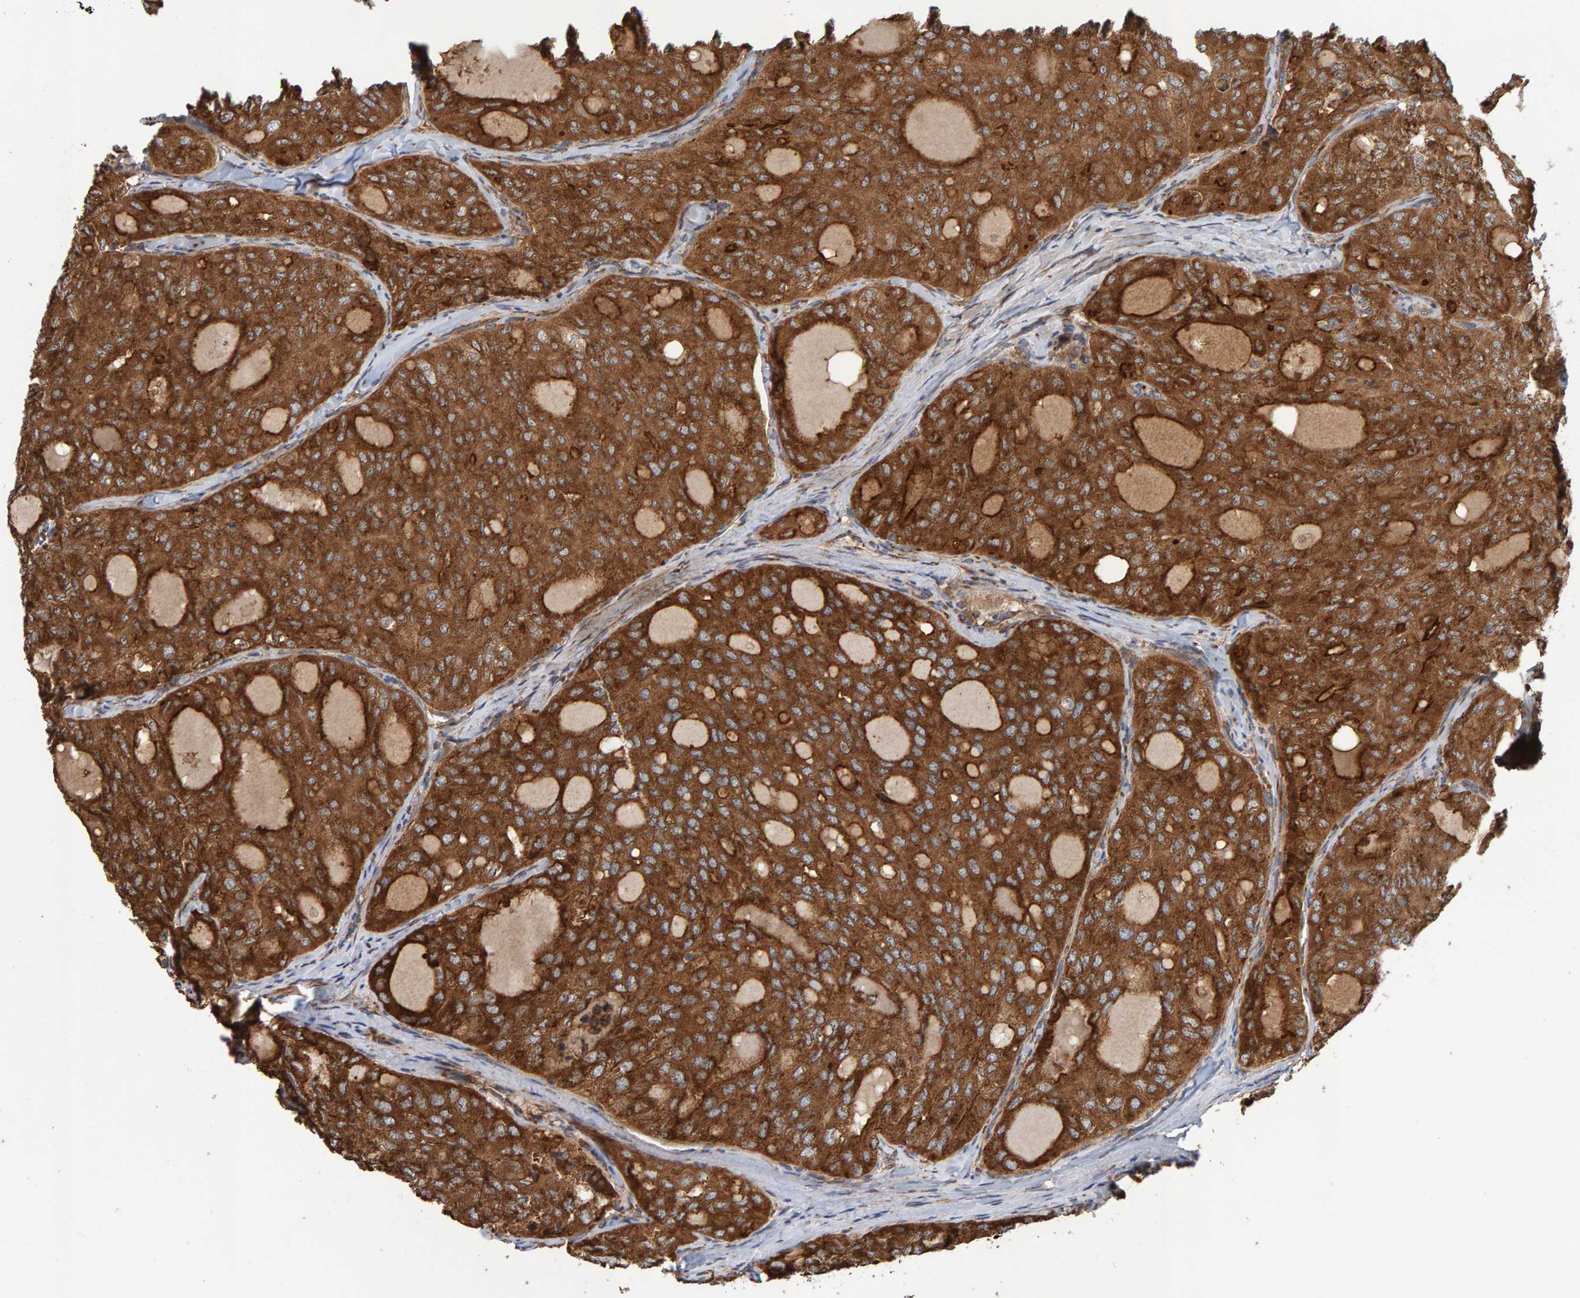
{"staining": {"intensity": "strong", "quantity": ">75%", "location": "cytoplasmic/membranous"}, "tissue": "thyroid cancer", "cell_type": "Tumor cells", "image_type": "cancer", "snomed": [{"axis": "morphology", "description": "Follicular adenoma carcinoma, NOS"}, {"axis": "topography", "description": "Thyroid gland"}], "caption": "Protein staining of thyroid cancer (follicular adenoma carcinoma) tissue shows strong cytoplasmic/membranous positivity in approximately >75% of tumor cells.", "gene": "BAIAP2", "patient": {"sex": "male", "age": 75}}